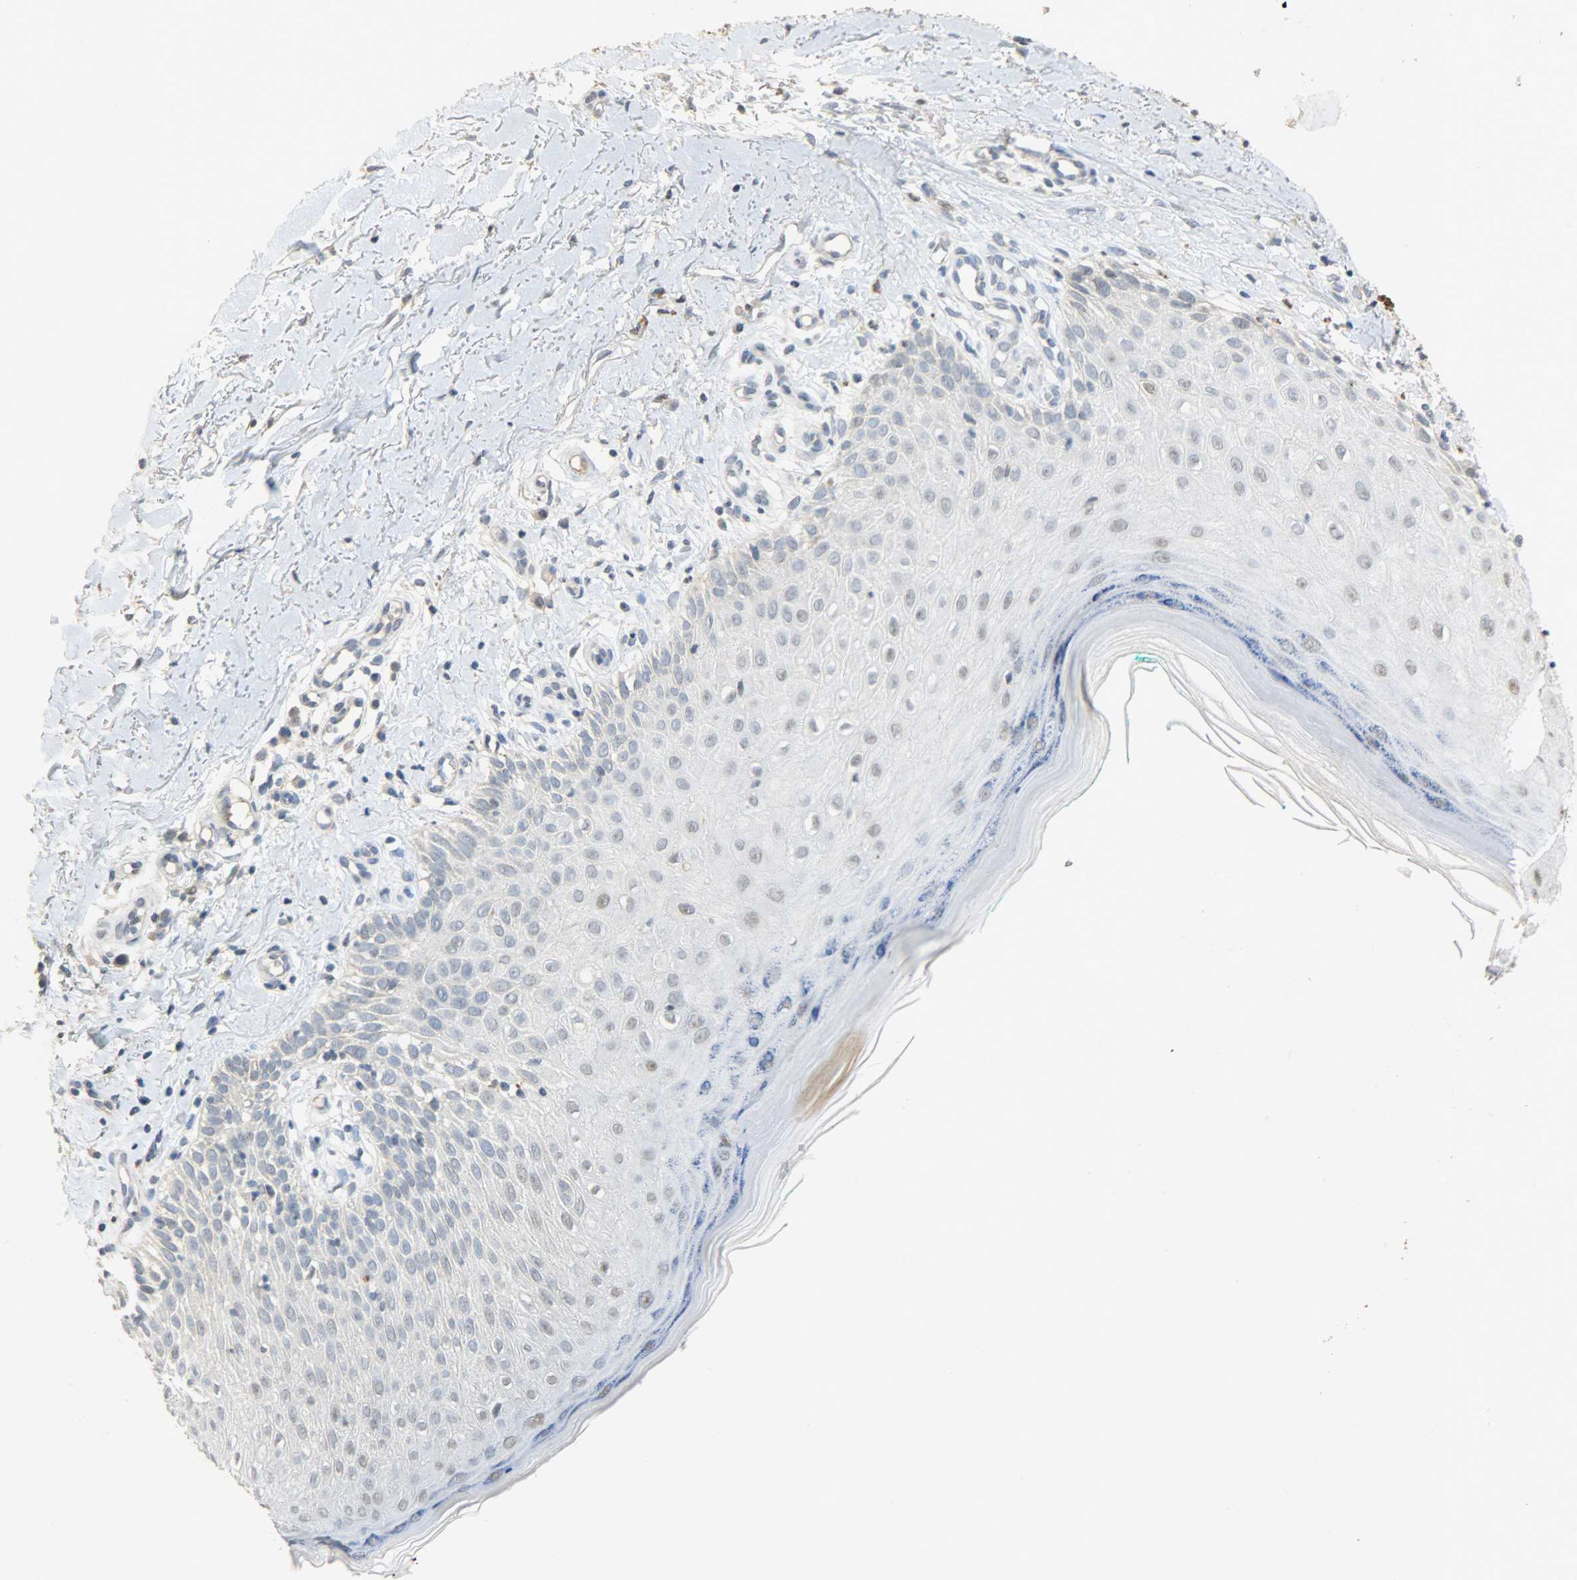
{"staining": {"intensity": "weak", "quantity": "<25%", "location": "nuclear"}, "tissue": "skin cancer", "cell_type": "Tumor cells", "image_type": "cancer", "snomed": [{"axis": "morphology", "description": "Squamous cell carcinoma, NOS"}, {"axis": "topography", "description": "Skin"}], "caption": "Immunohistochemistry of squamous cell carcinoma (skin) displays no positivity in tumor cells. The staining was performed using DAB (3,3'-diaminobenzidine) to visualize the protein expression in brown, while the nuclei were stained in blue with hematoxylin (Magnification: 20x).", "gene": "DNAJB6", "patient": {"sex": "female", "age": 42}}